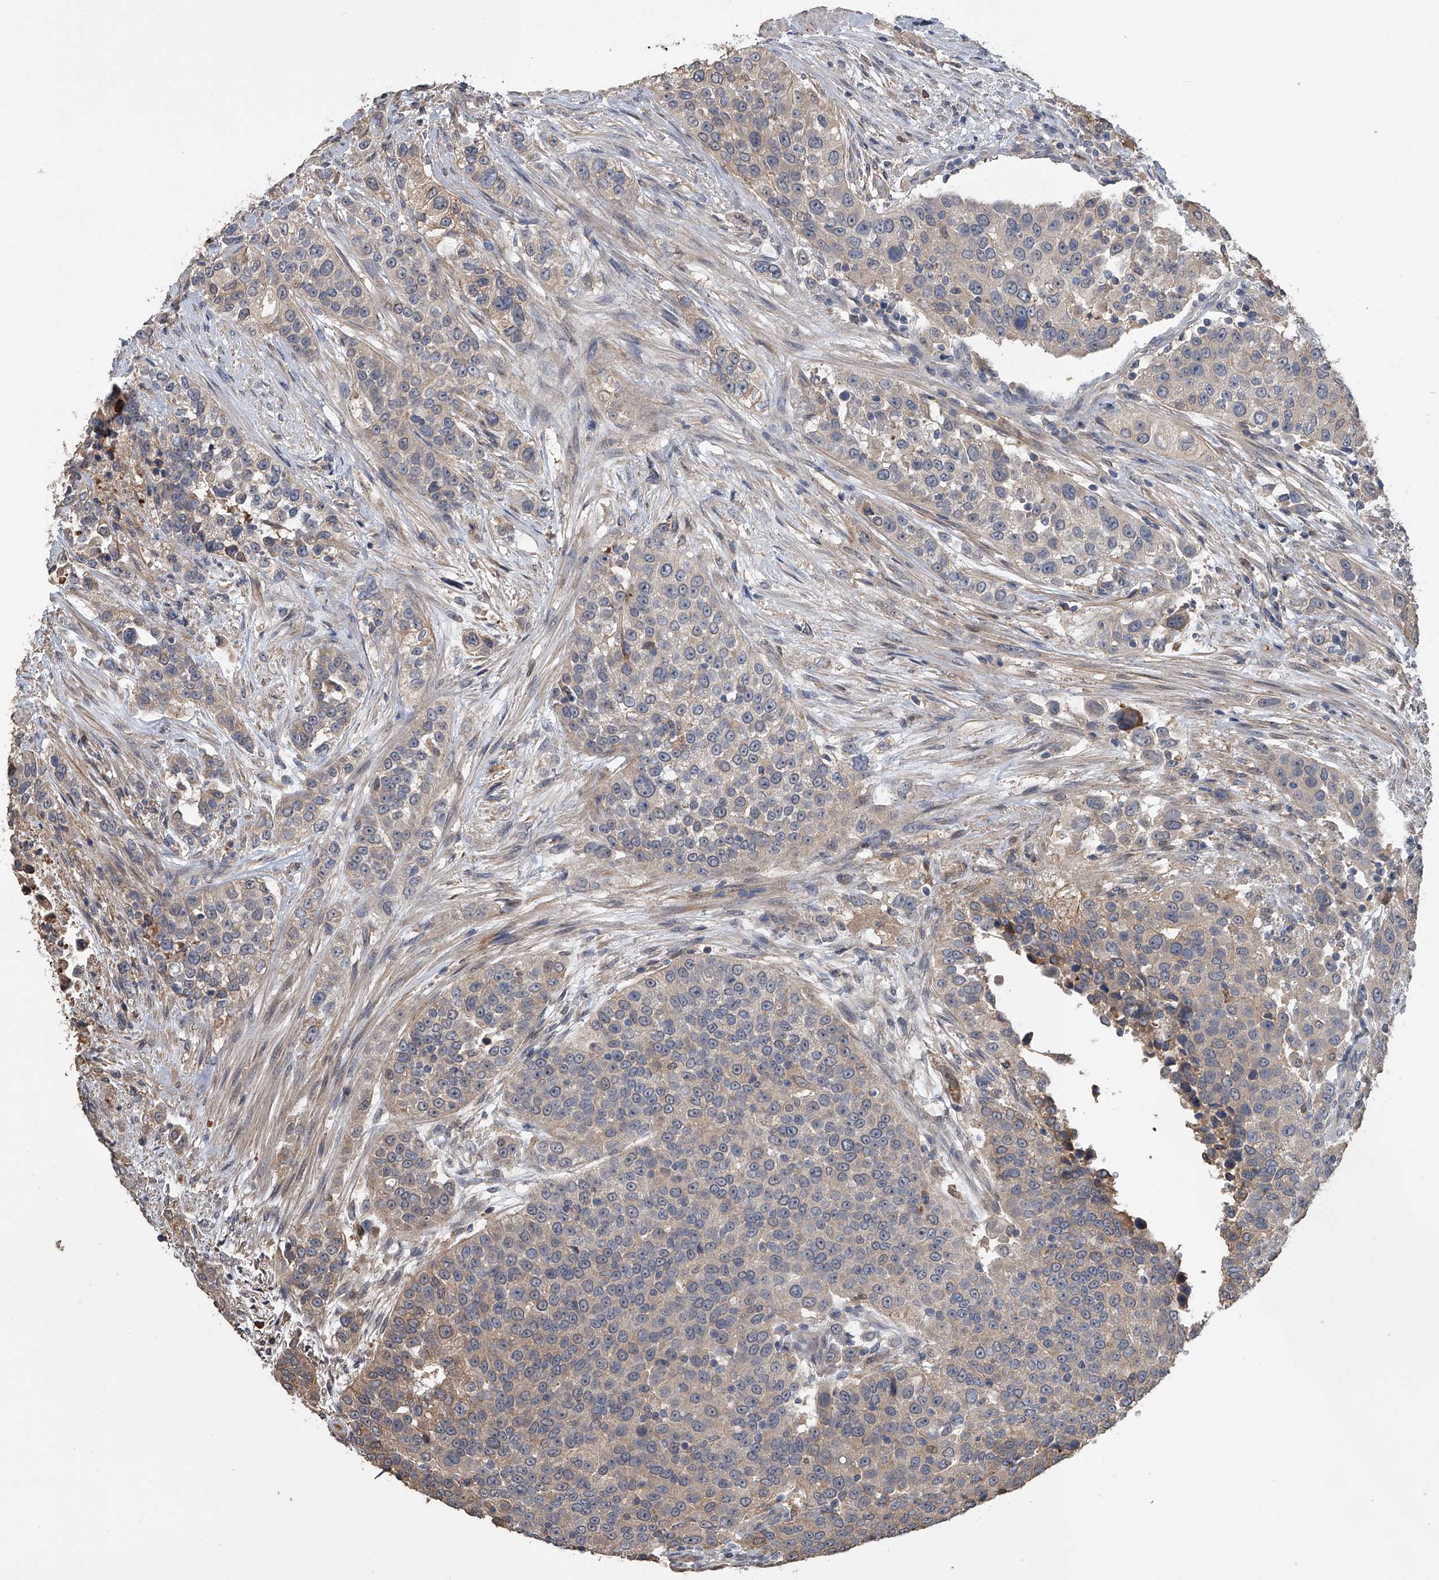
{"staining": {"intensity": "weak", "quantity": "<25%", "location": "cytoplasmic/membranous"}, "tissue": "urothelial cancer", "cell_type": "Tumor cells", "image_type": "cancer", "snomed": [{"axis": "morphology", "description": "Urothelial carcinoma, High grade"}, {"axis": "topography", "description": "Urinary bladder"}], "caption": "DAB (3,3'-diaminobenzidine) immunohistochemical staining of urothelial cancer shows no significant expression in tumor cells.", "gene": "DOCK9", "patient": {"sex": "female", "age": 80}}